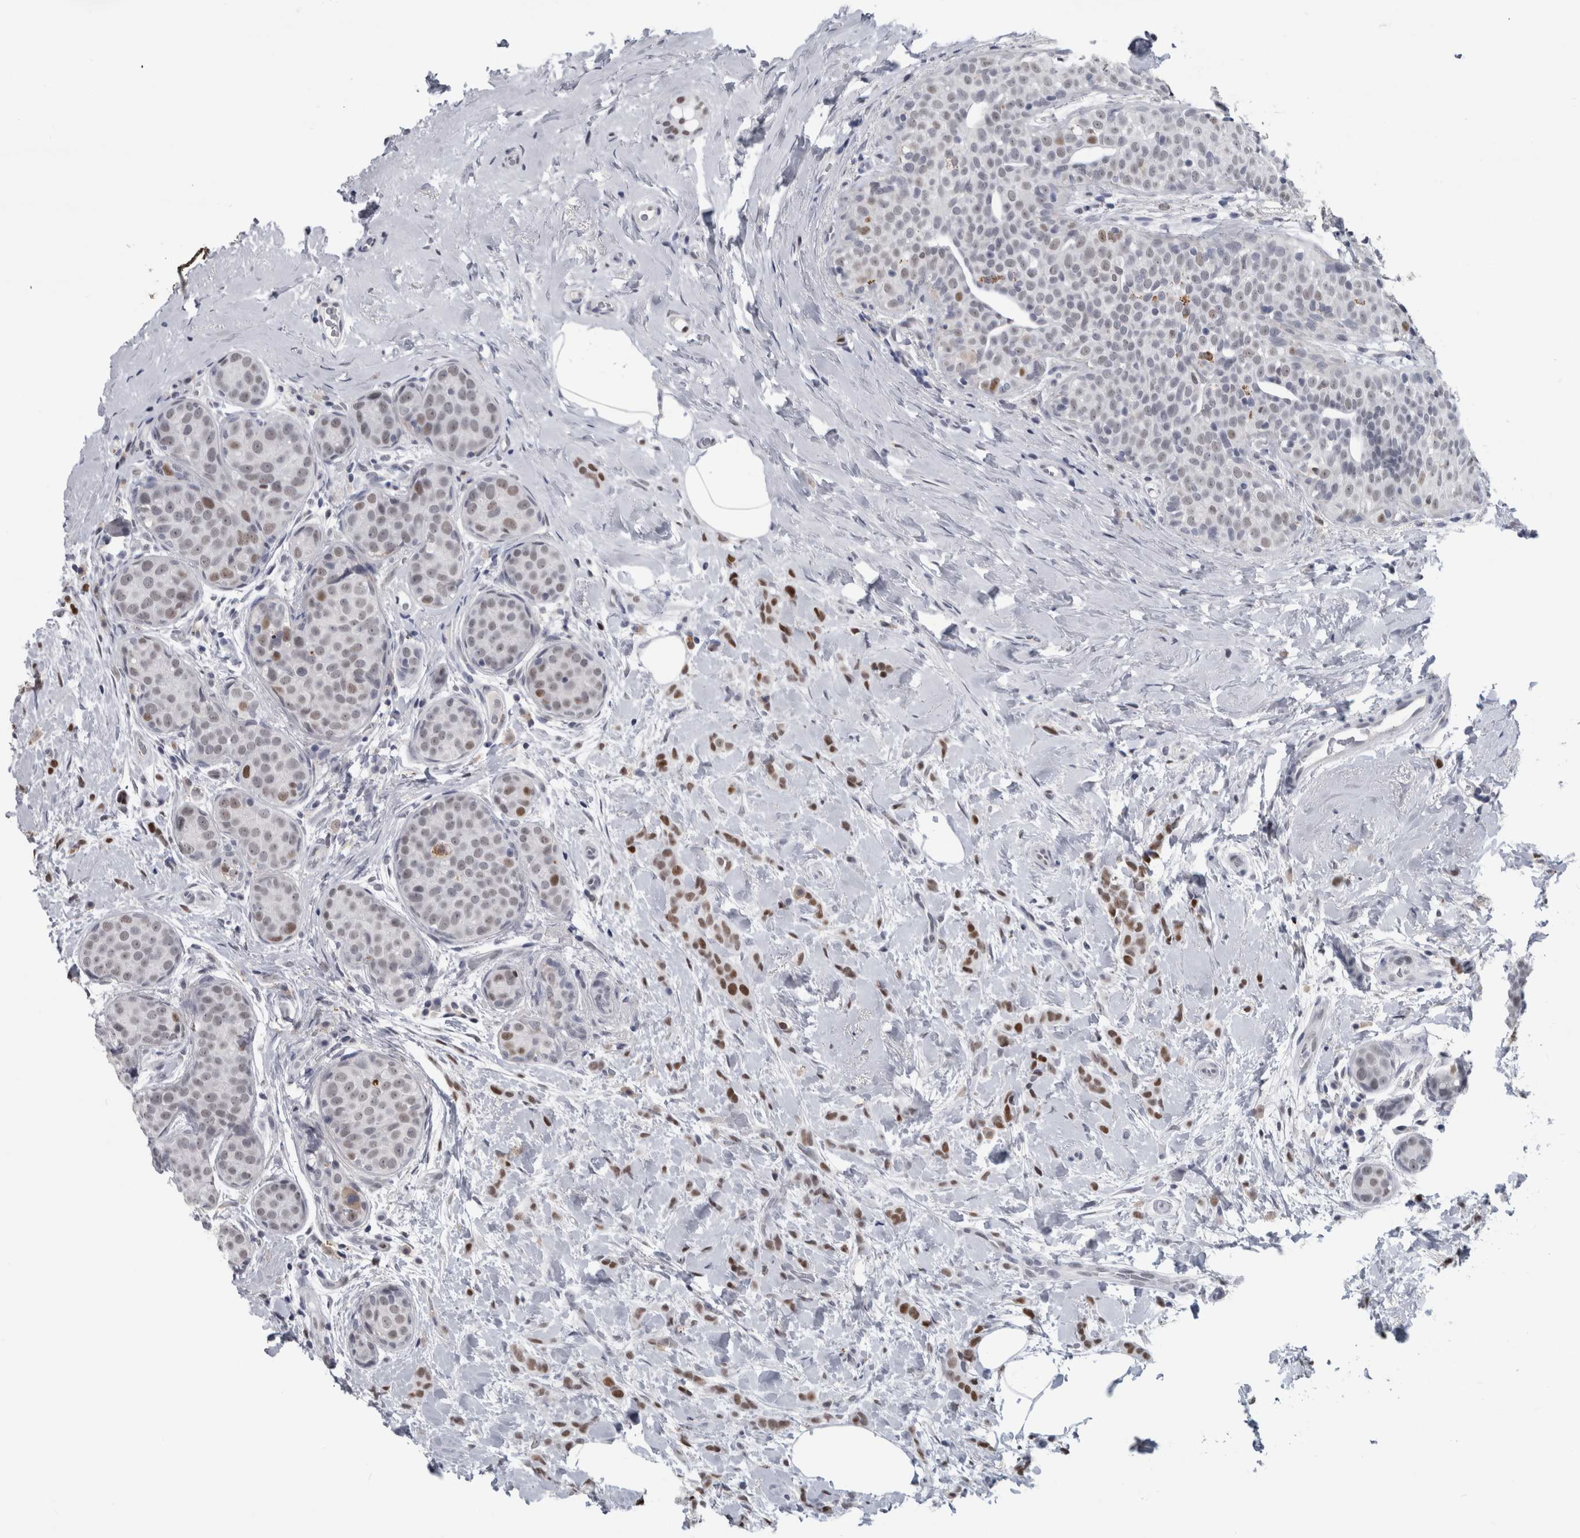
{"staining": {"intensity": "moderate", "quantity": "<25%", "location": "nuclear"}, "tissue": "breast cancer", "cell_type": "Tumor cells", "image_type": "cancer", "snomed": [{"axis": "morphology", "description": "Lobular carcinoma, in situ"}, {"axis": "morphology", "description": "Lobular carcinoma"}, {"axis": "topography", "description": "Breast"}], "caption": "Immunohistochemical staining of human lobular carcinoma (breast) exhibits low levels of moderate nuclear positivity in about <25% of tumor cells.", "gene": "POLD2", "patient": {"sex": "female", "age": 41}}